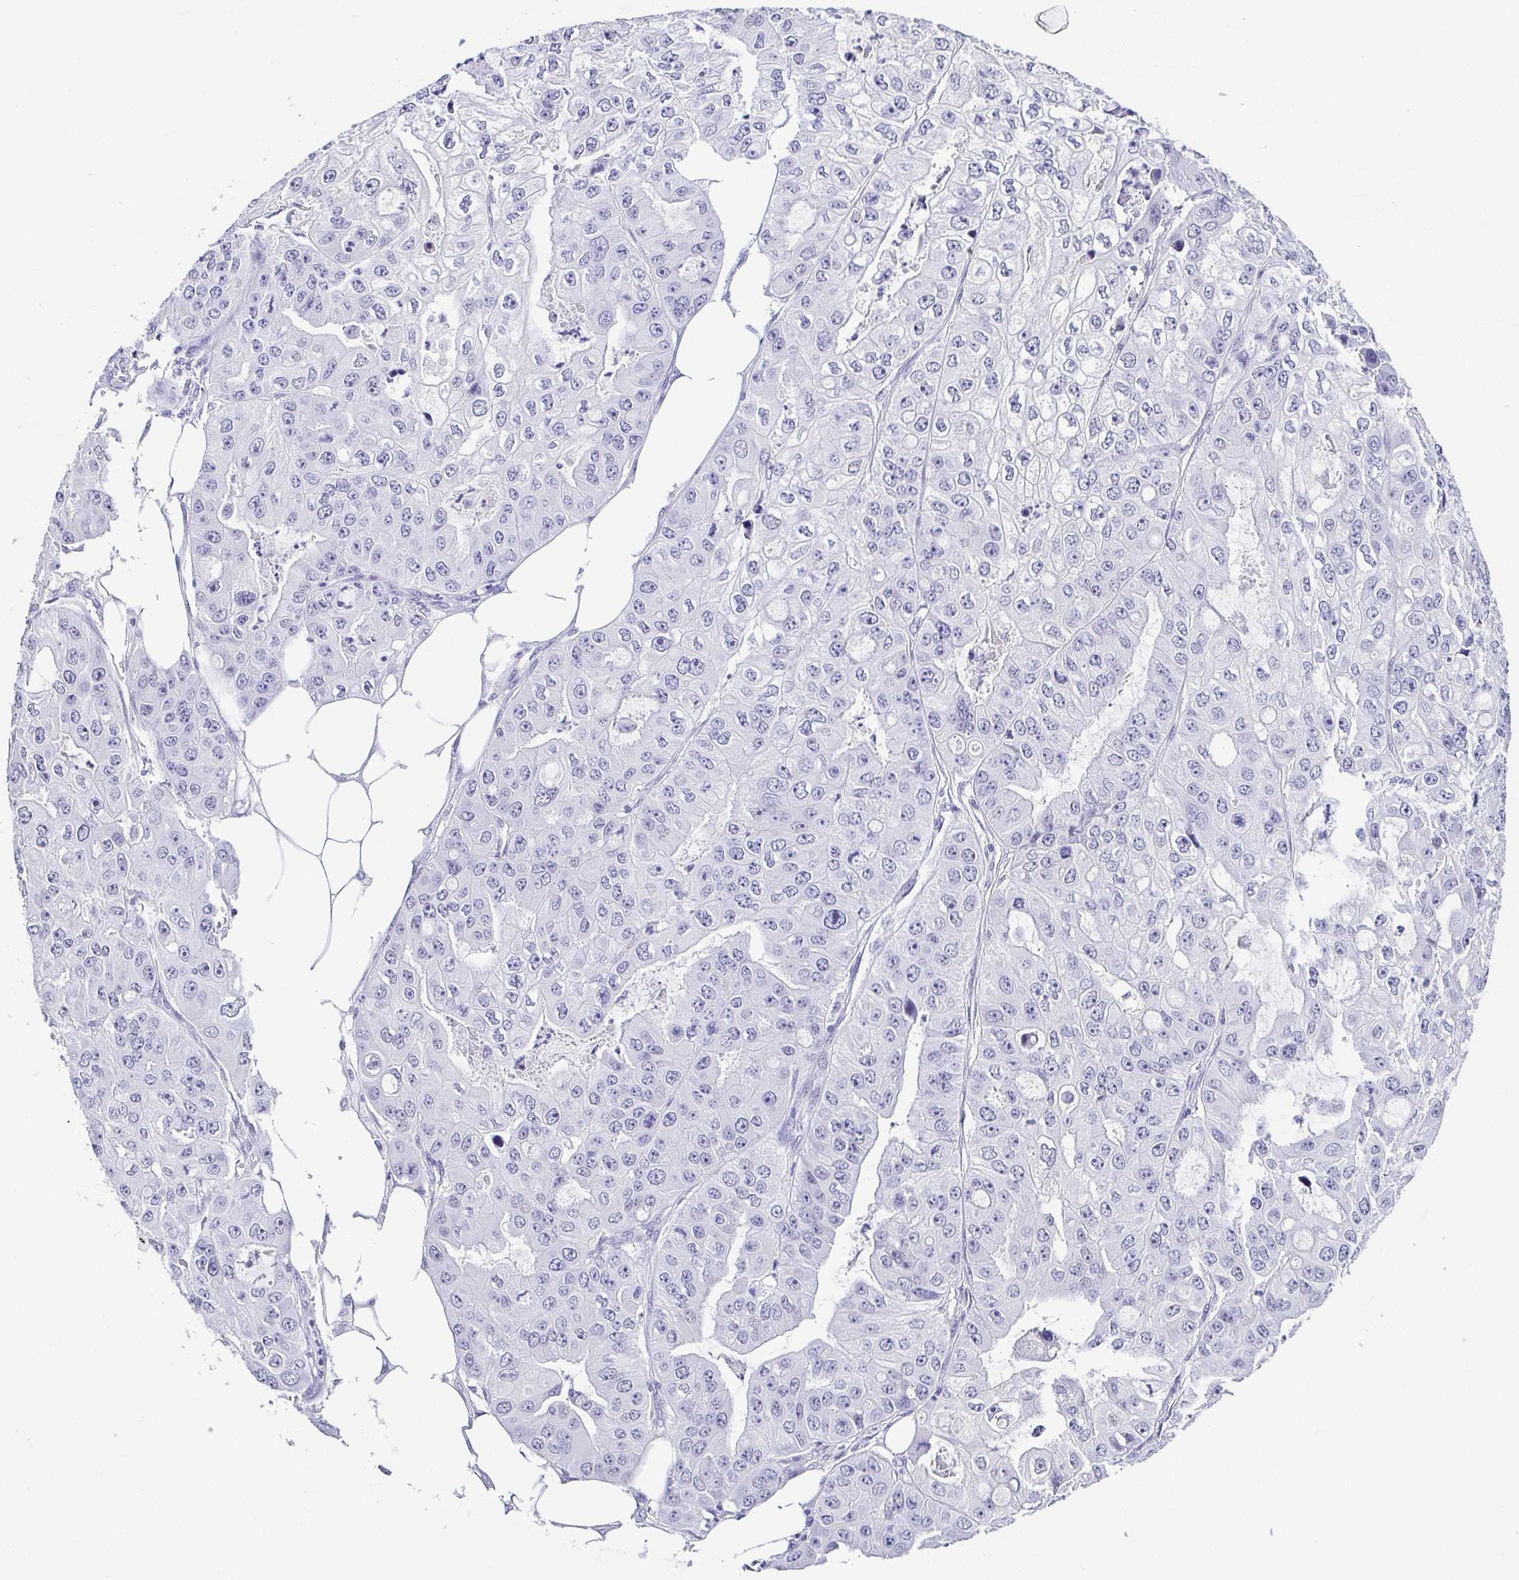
{"staining": {"intensity": "negative", "quantity": "none", "location": "none"}, "tissue": "ovarian cancer", "cell_type": "Tumor cells", "image_type": "cancer", "snomed": [{"axis": "morphology", "description": "Cystadenocarcinoma, serous, NOS"}, {"axis": "topography", "description": "Ovary"}], "caption": "Photomicrograph shows no significant protein positivity in tumor cells of ovarian serous cystadenocarcinoma. Brightfield microscopy of immunohistochemistry stained with DAB (3,3'-diaminobenzidine) (brown) and hematoxylin (blue), captured at high magnification.", "gene": "ESX1", "patient": {"sex": "female", "age": 56}}